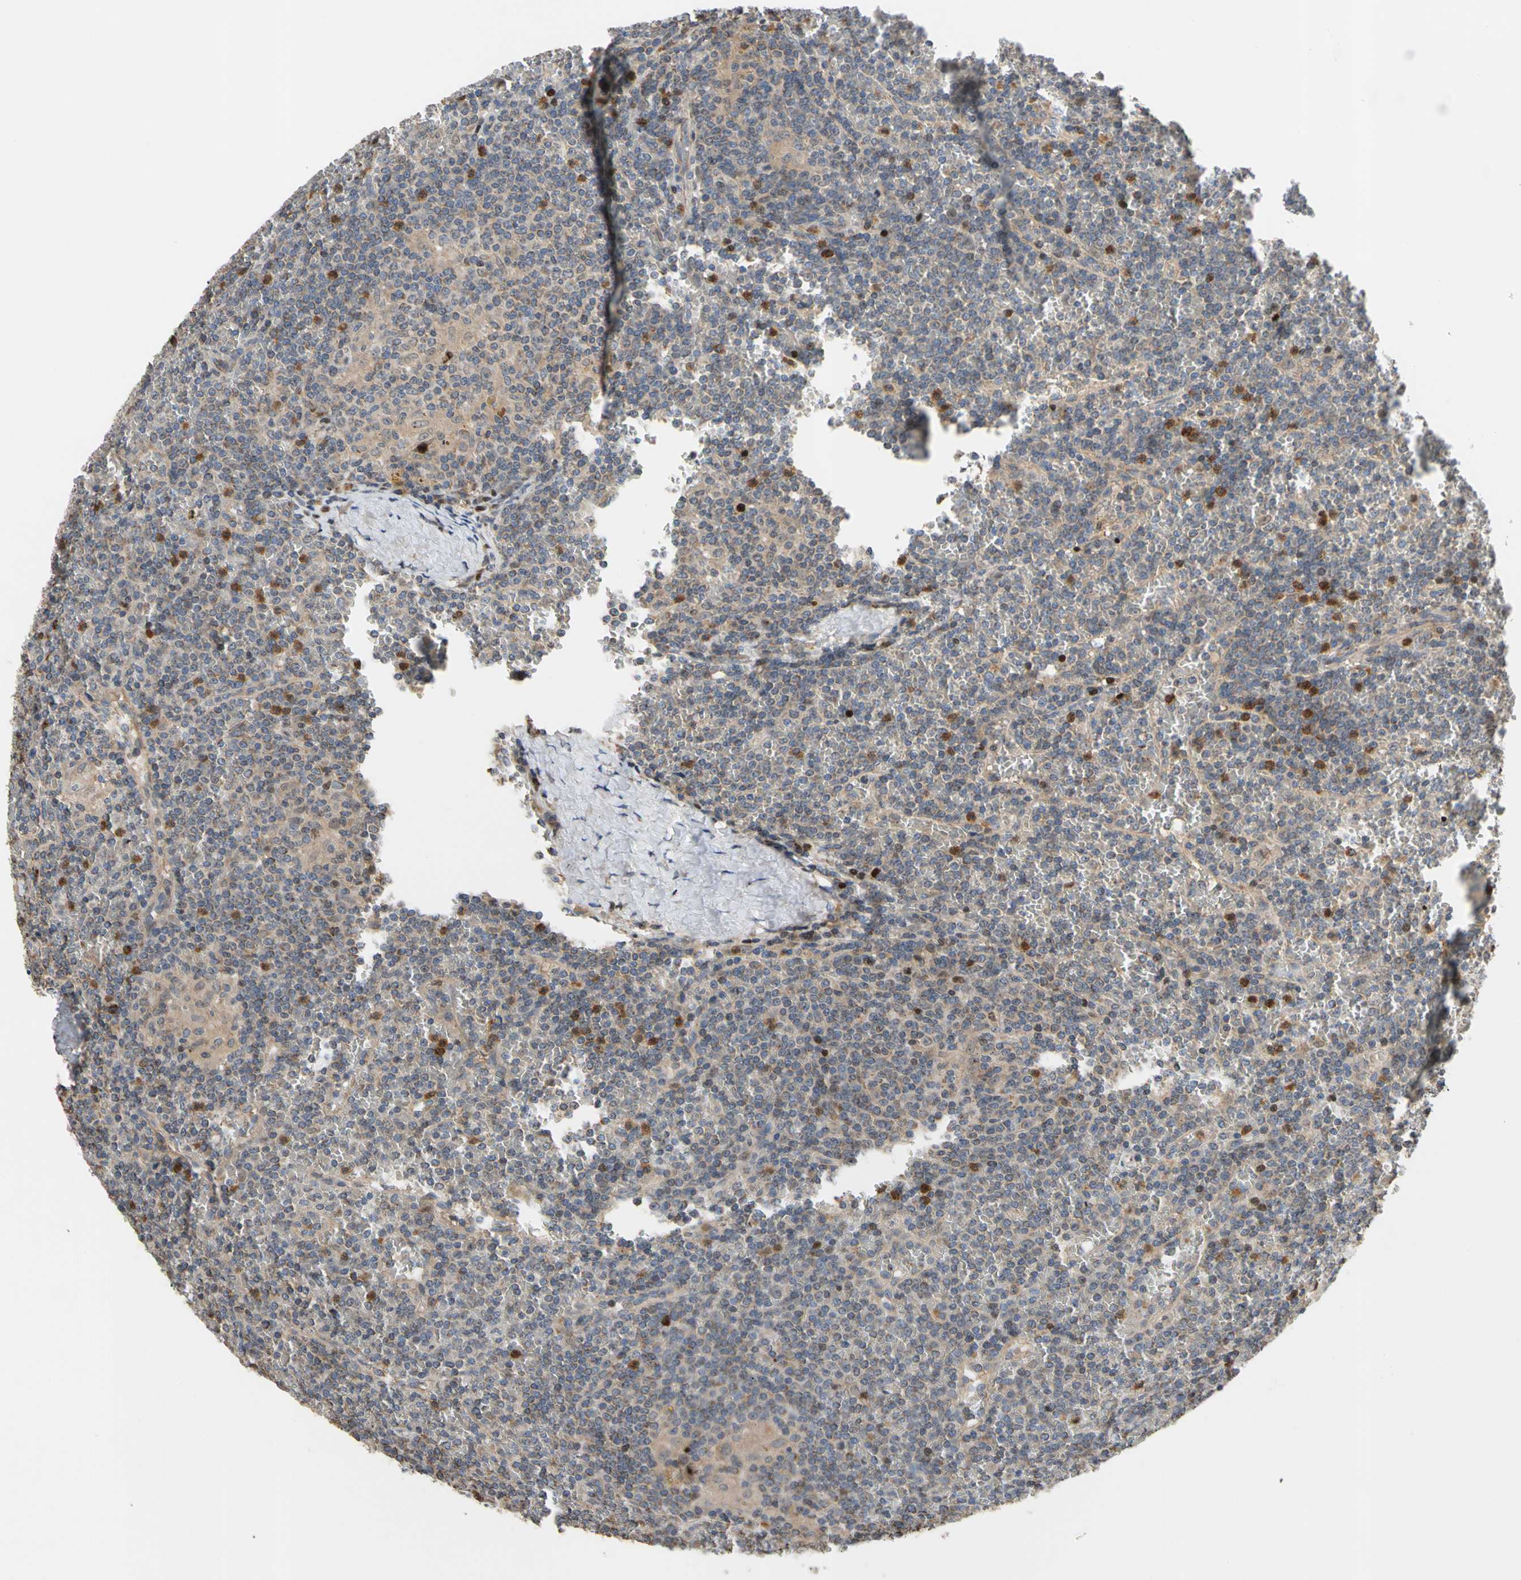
{"staining": {"intensity": "weak", "quantity": "<25%", "location": "cytoplasmic/membranous"}, "tissue": "lymphoma", "cell_type": "Tumor cells", "image_type": "cancer", "snomed": [{"axis": "morphology", "description": "Malignant lymphoma, non-Hodgkin's type, Low grade"}, {"axis": "topography", "description": "Spleen"}], "caption": "Protein analysis of low-grade malignant lymphoma, non-Hodgkin's type exhibits no significant staining in tumor cells.", "gene": "IP6K2", "patient": {"sex": "female", "age": 19}}